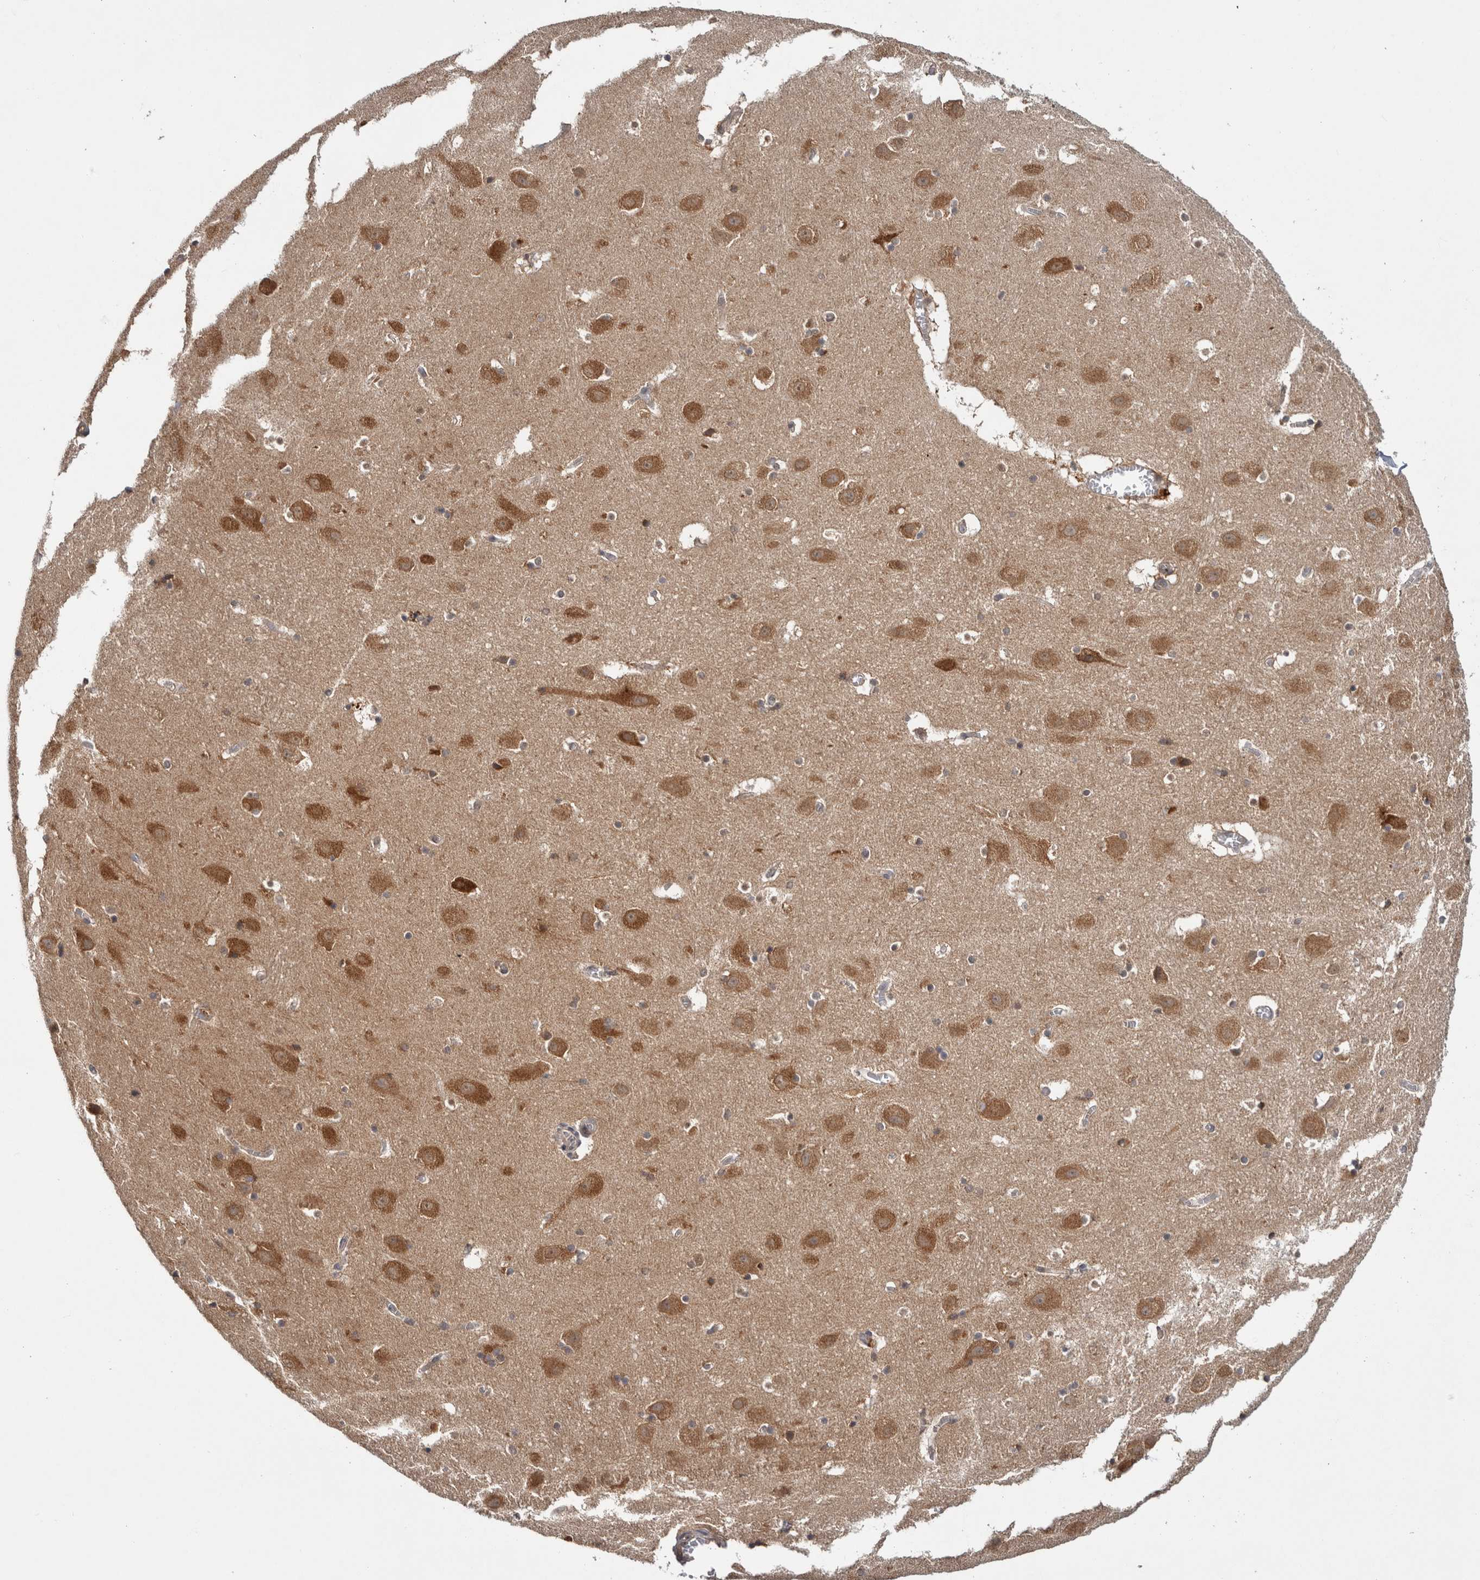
{"staining": {"intensity": "moderate", "quantity": "<25%", "location": "cytoplasmic/membranous"}, "tissue": "hippocampus", "cell_type": "Glial cells", "image_type": "normal", "snomed": [{"axis": "morphology", "description": "Normal tissue, NOS"}, {"axis": "topography", "description": "Hippocampus"}], "caption": "The image reveals immunohistochemical staining of normal hippocampus. There is moderate cytoplasmic/membranous positivity is appreciated in approximately <25% of glial cells.", "gene": "HMOX2", "patient": {"sex": "male", "age": 45}}